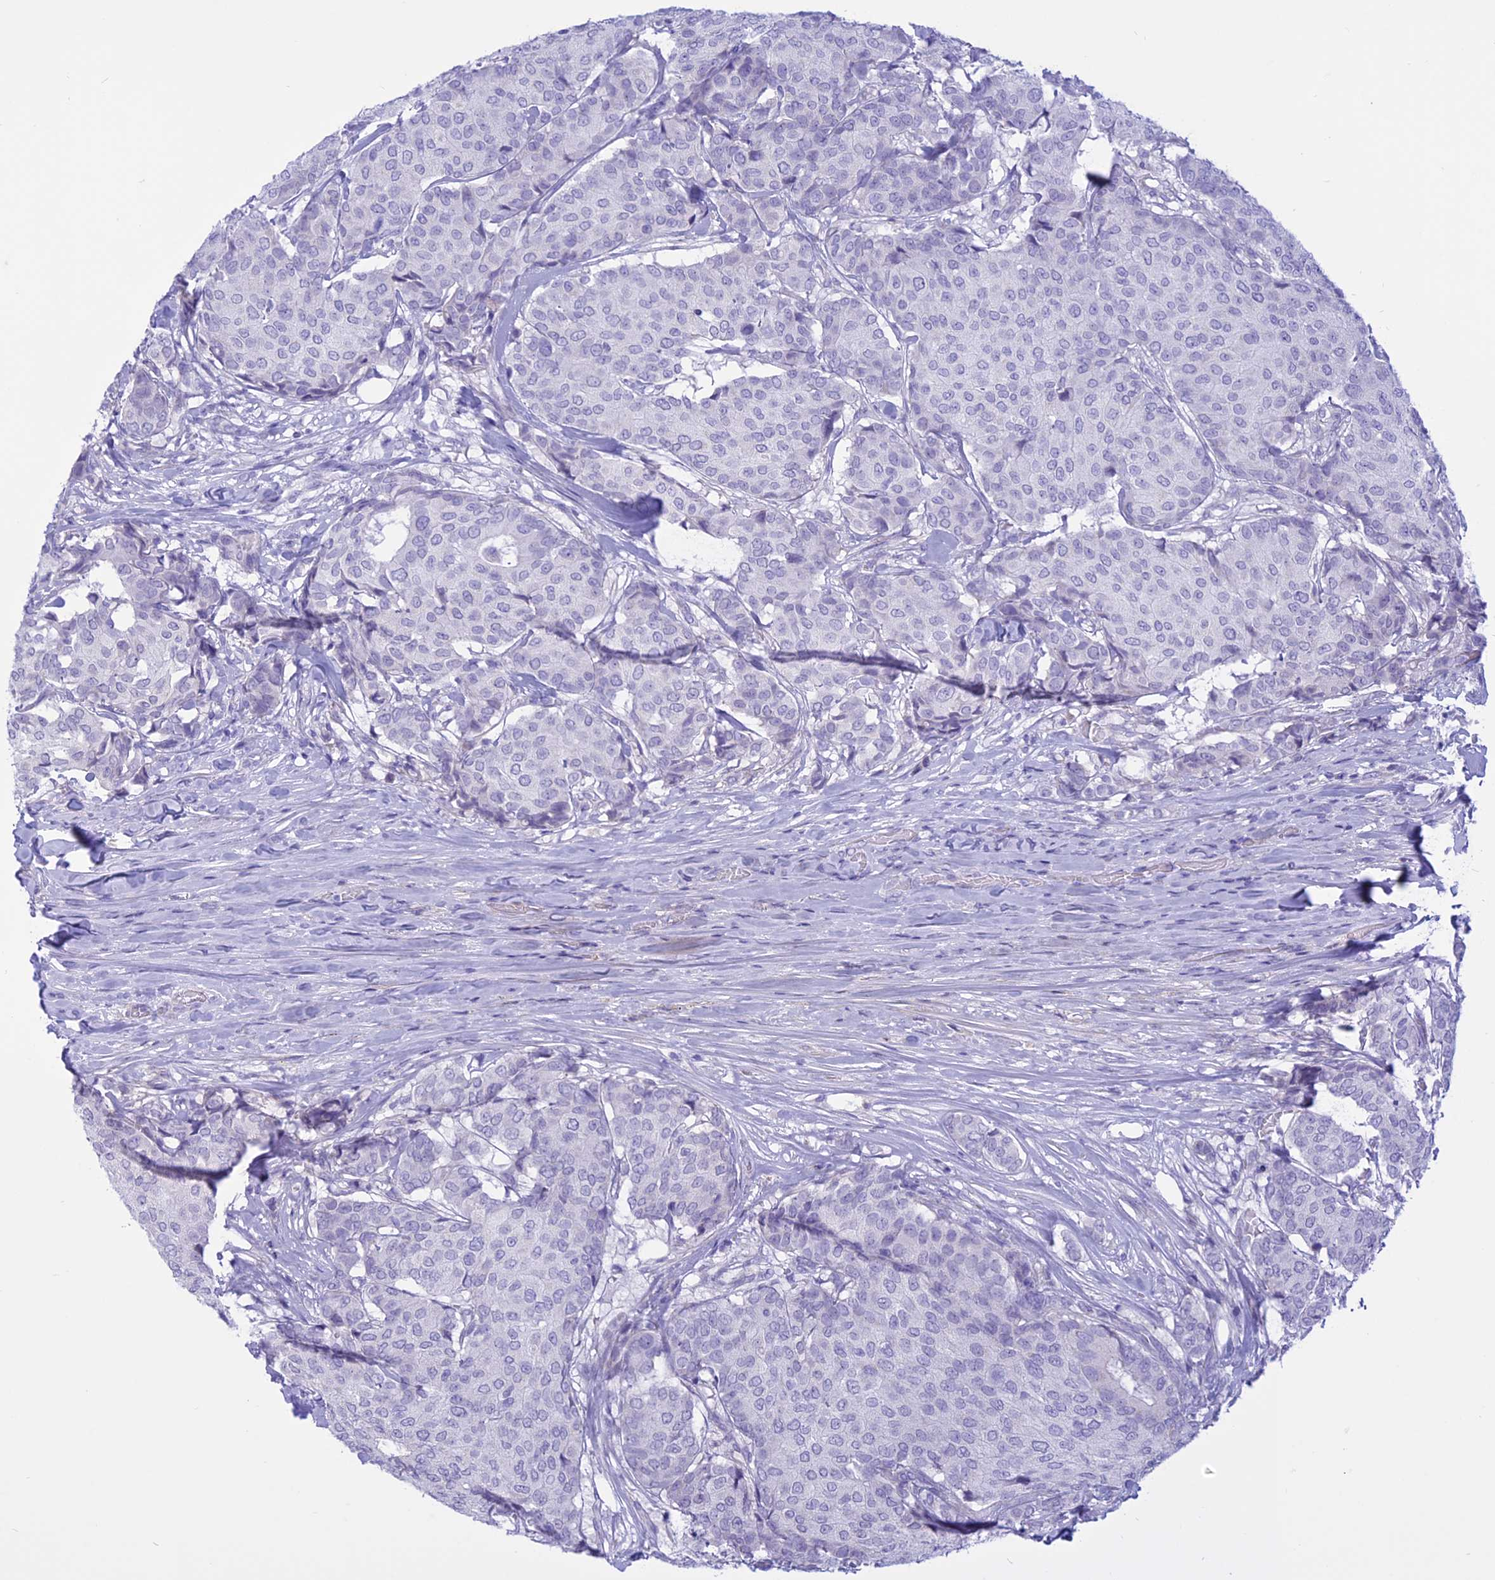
{"staining": {"intensity": "negative", "quantity": "none", "location": "none"}, "tissue": "breast cancer", "cell_type": "Tumor cells", "image_type": "cancer", "snomed": [{"axis": "morphology", "description": "Duct carcinoma"}, {"axis": "topography", "description": "Breast"}], "caption": "Immunohistochemistry photomicrograph of breast invasive ductal carcinoma stained for a protein (brown), which displays no staining in tumor cells.", "gene": "SPHKAP", "patient": {"sex": "female", "age": 75}}